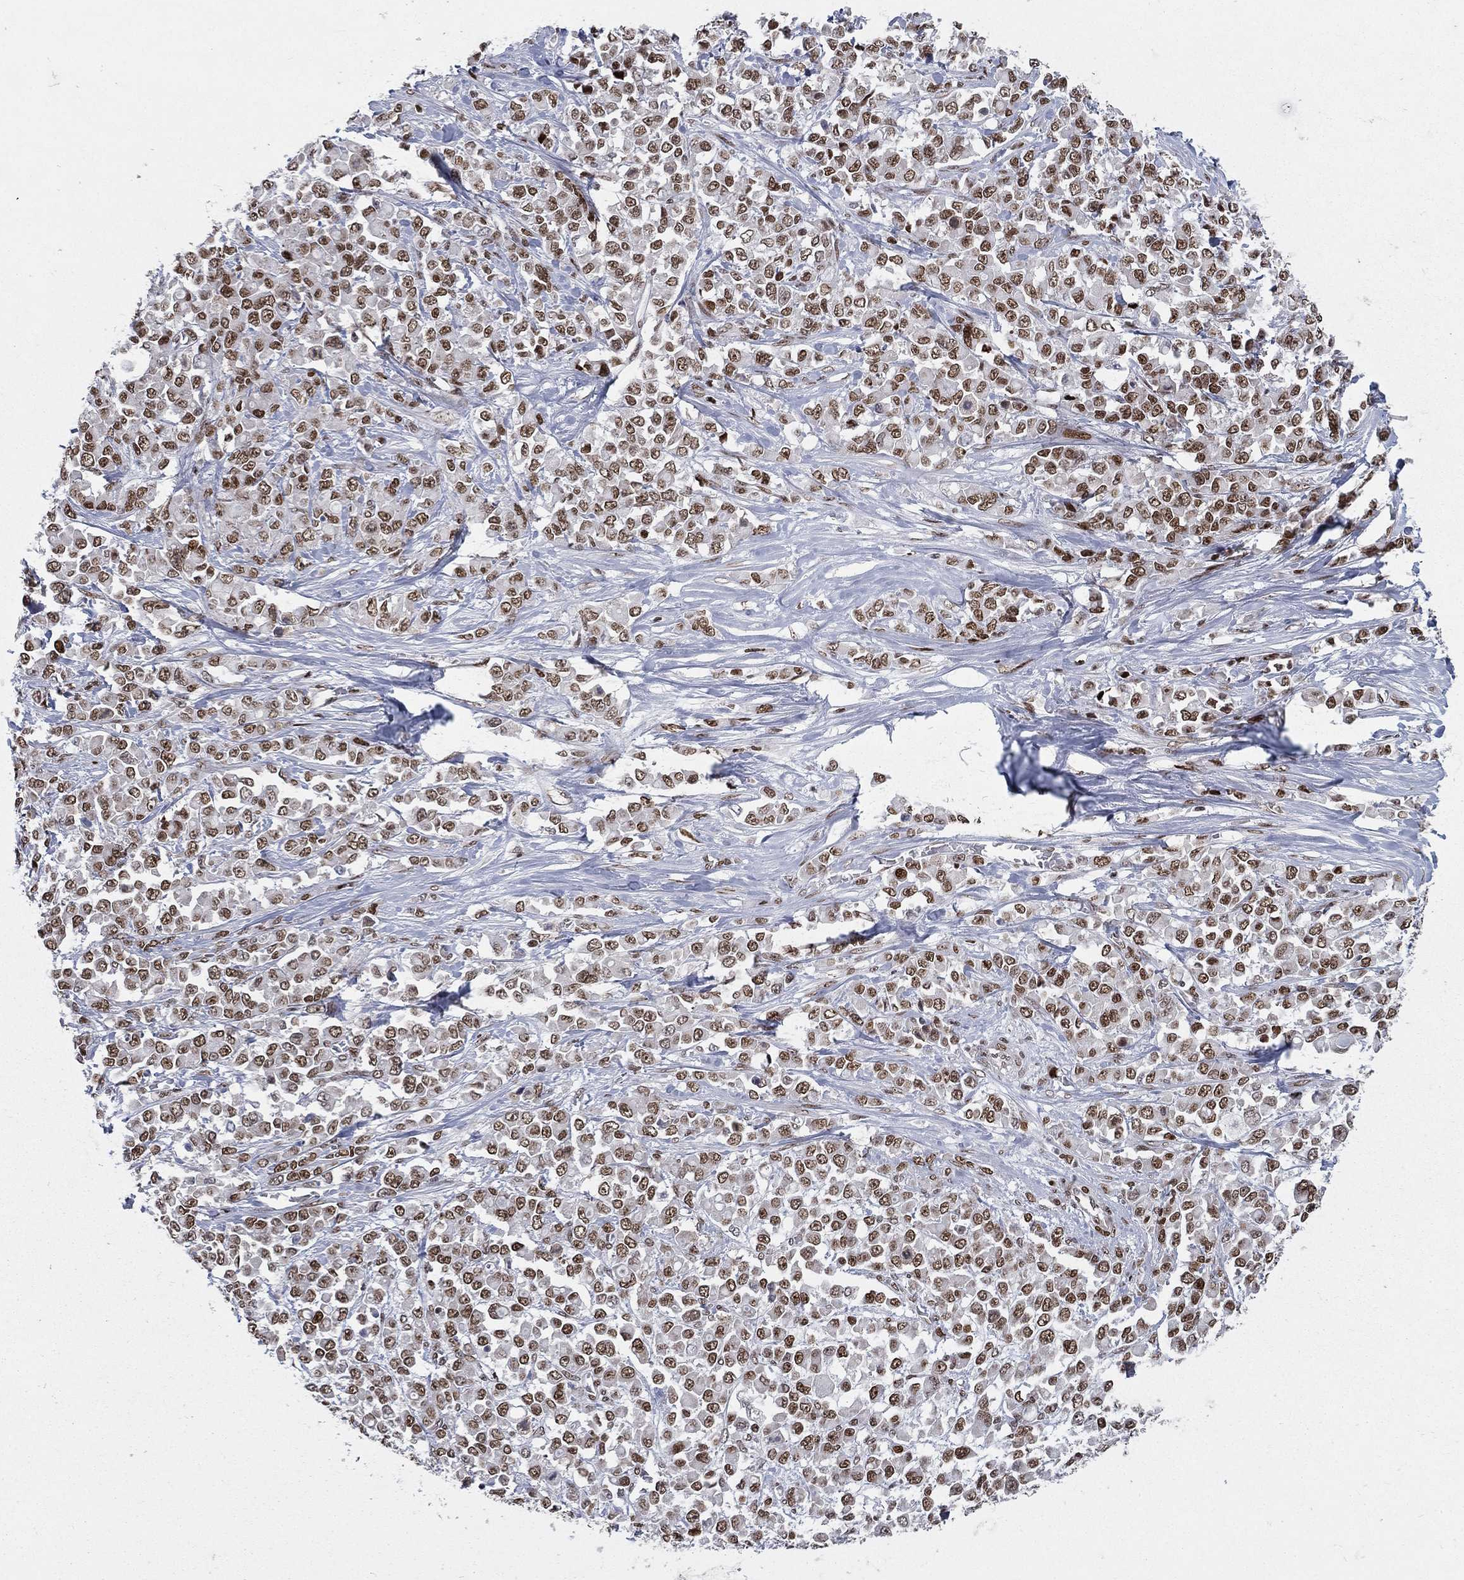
{"staining": {"intensity": "moderate", "quantity": ">75%", "location": "nuclear"}, "tissue": "stomach cancer", "cell_type": "Tumor cells", "image_type": "cancer", "snomed": [{"axis": "morphology", "description": "Adenocarcinoma, NOS"}, {"axis": "topography", "description": "Stomach"}], "caption": "A photomicrograph of human adenocarcinoma (stomach) stained for a protein exhibits moderate nuclear brown staining in tumor cells.", "gene": "RTF1", "patient": {"sex": "female", "age": 76}}